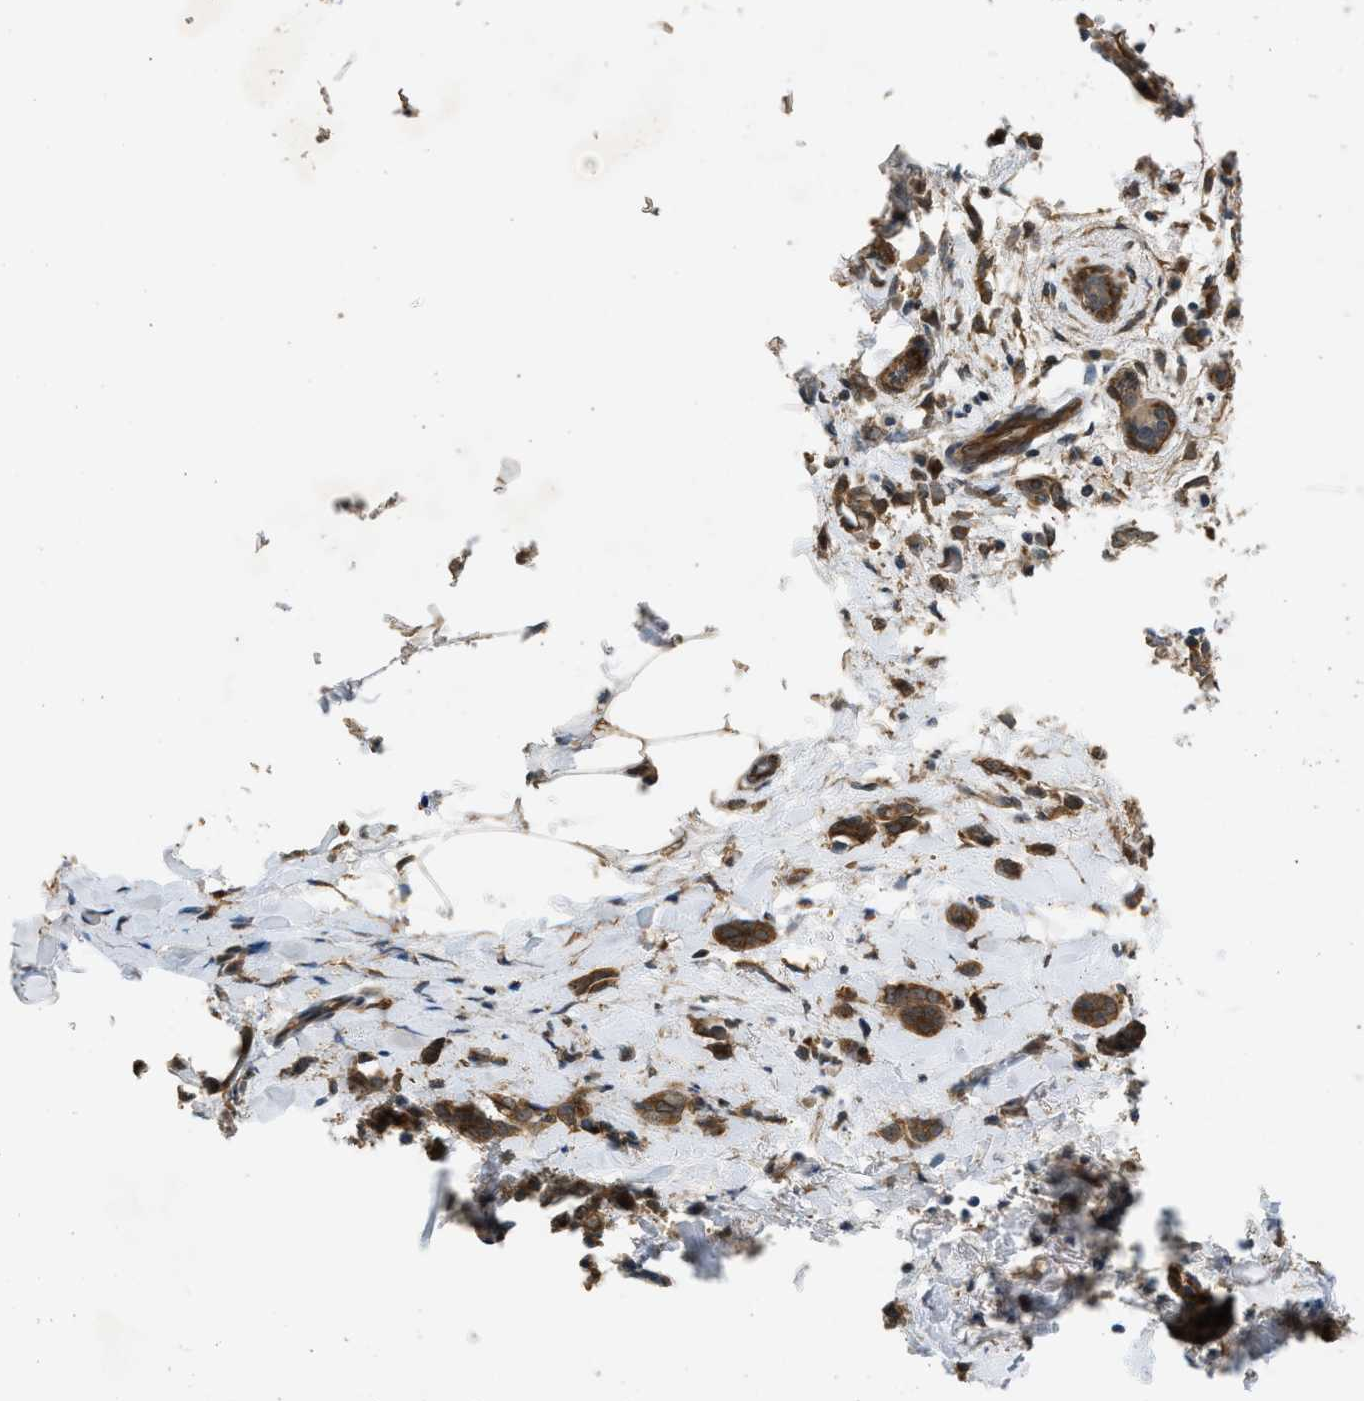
{"staining": {"intensity": "strong", "quantity": ">75%", "location": "cytoplasmic/membranous"}, "tissue": "breast cancer", "cell_type": "Tumor cells", "image_type": "cancer", "snomed": [{"axis": "morphology", "description": "Lobular carcinoma, in situ"}, {"axis": "morphology", "description": "Lobular carcinoma"}, {"axis": "topography", "description": "Breast"}], "caption": "Tumor cells reveal high levels of strong cytoplasmic/membranous expression in about >75% of cells in human breast cancer (lobular carcinoma).", "gene": "BAG3", "patient": {"sex": "female", "age": 41}}